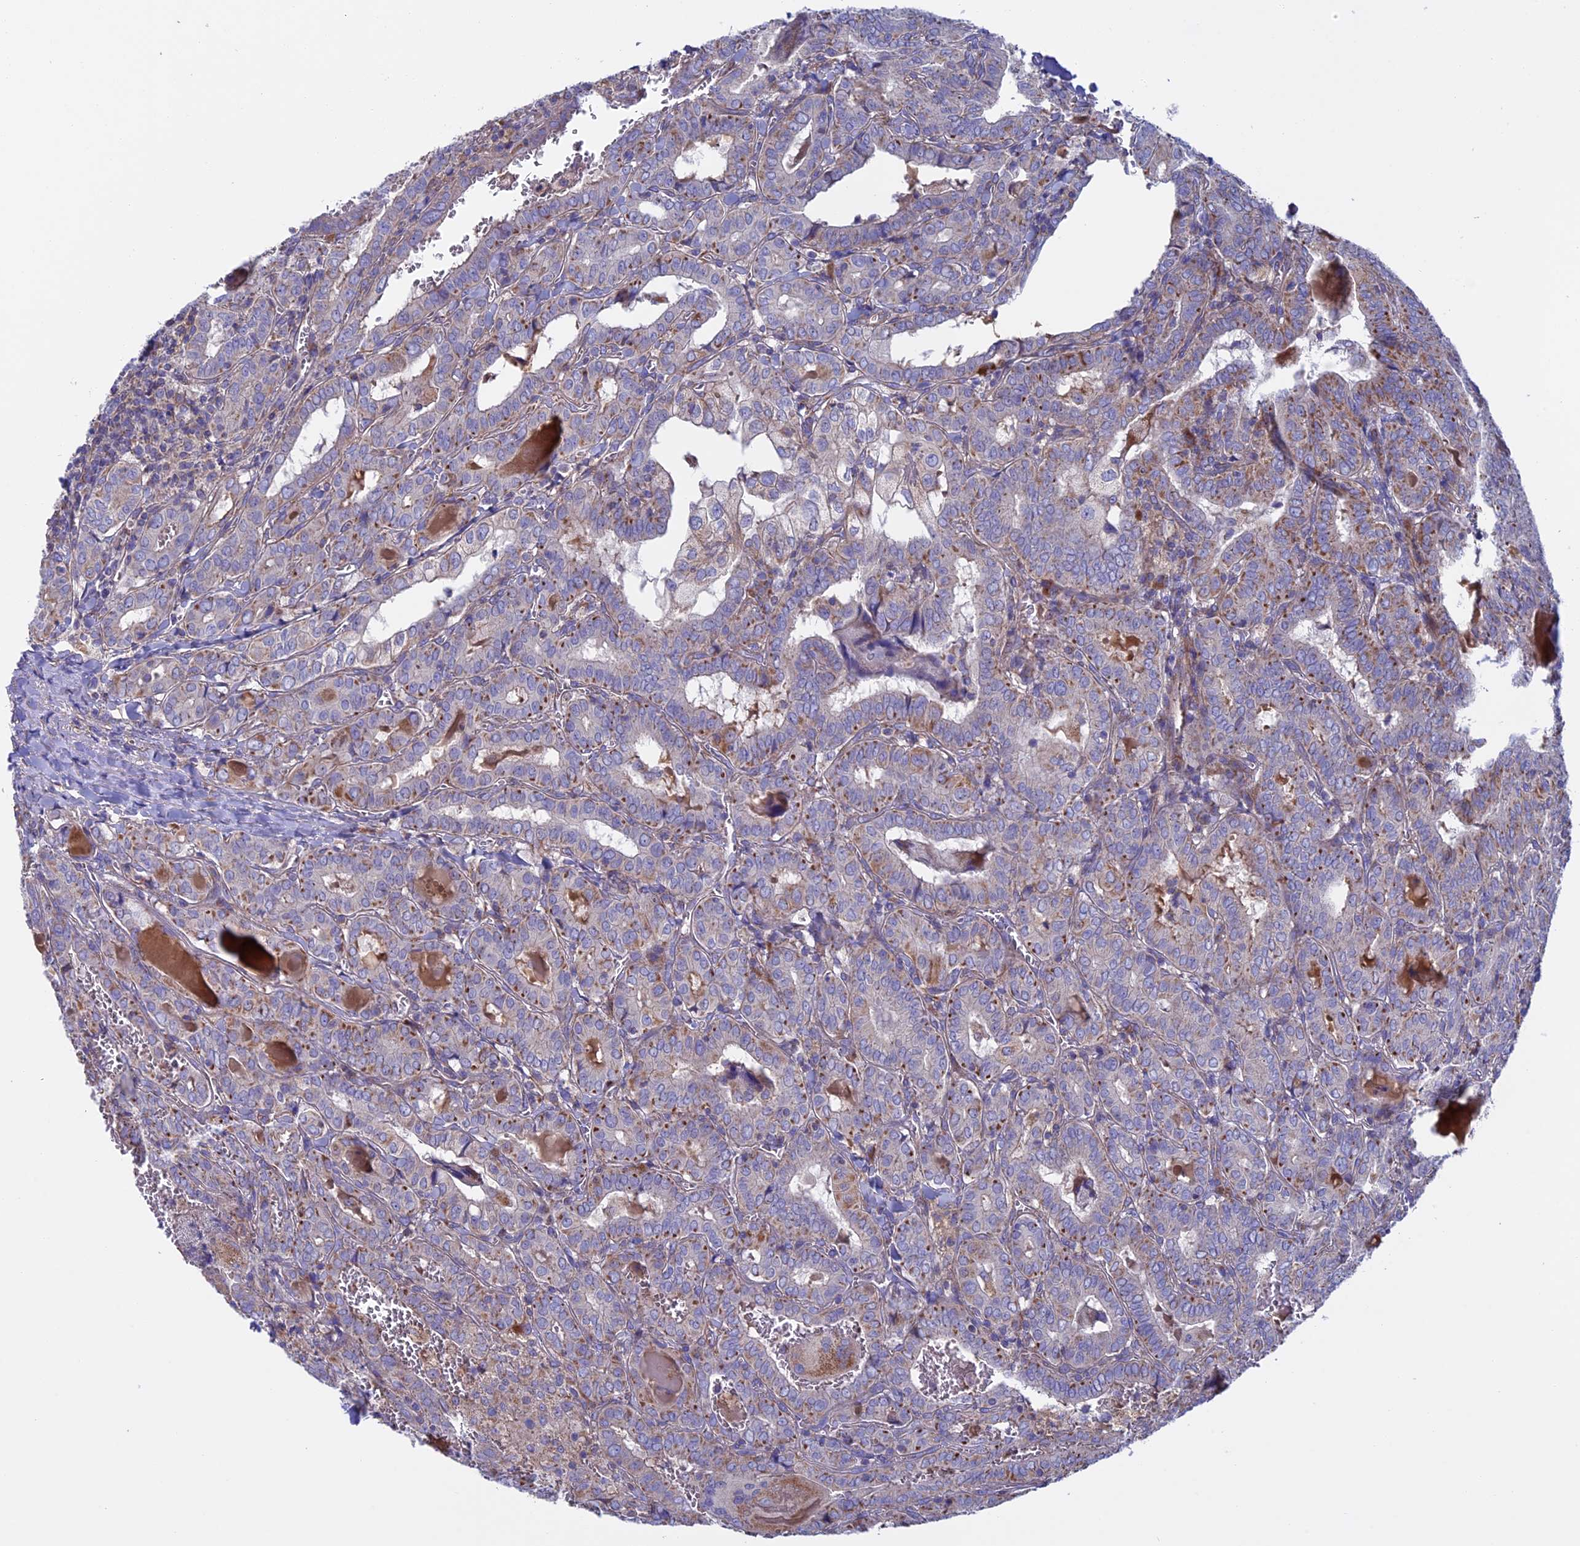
{"staining": {"intensity": "negative", "quantity": "none", "location": "none"}, "tissue": "thyroid cancer", "cell_type": "Tumor cells", "image_type": "cancer", "snomed": [{"axis": "morphology", "description": "Papillary adenocarcinoma, NOS"}, {"axis": "topography", "description": "Thyroid gland"}], "caption": "DAB immunohistochemical staining of human papillary adenocarcinoma (thyroid) displays no significant positivity in tumor cells.", "gene": "SLC15A5", "patient": {"sex": "female", "age": 72}}